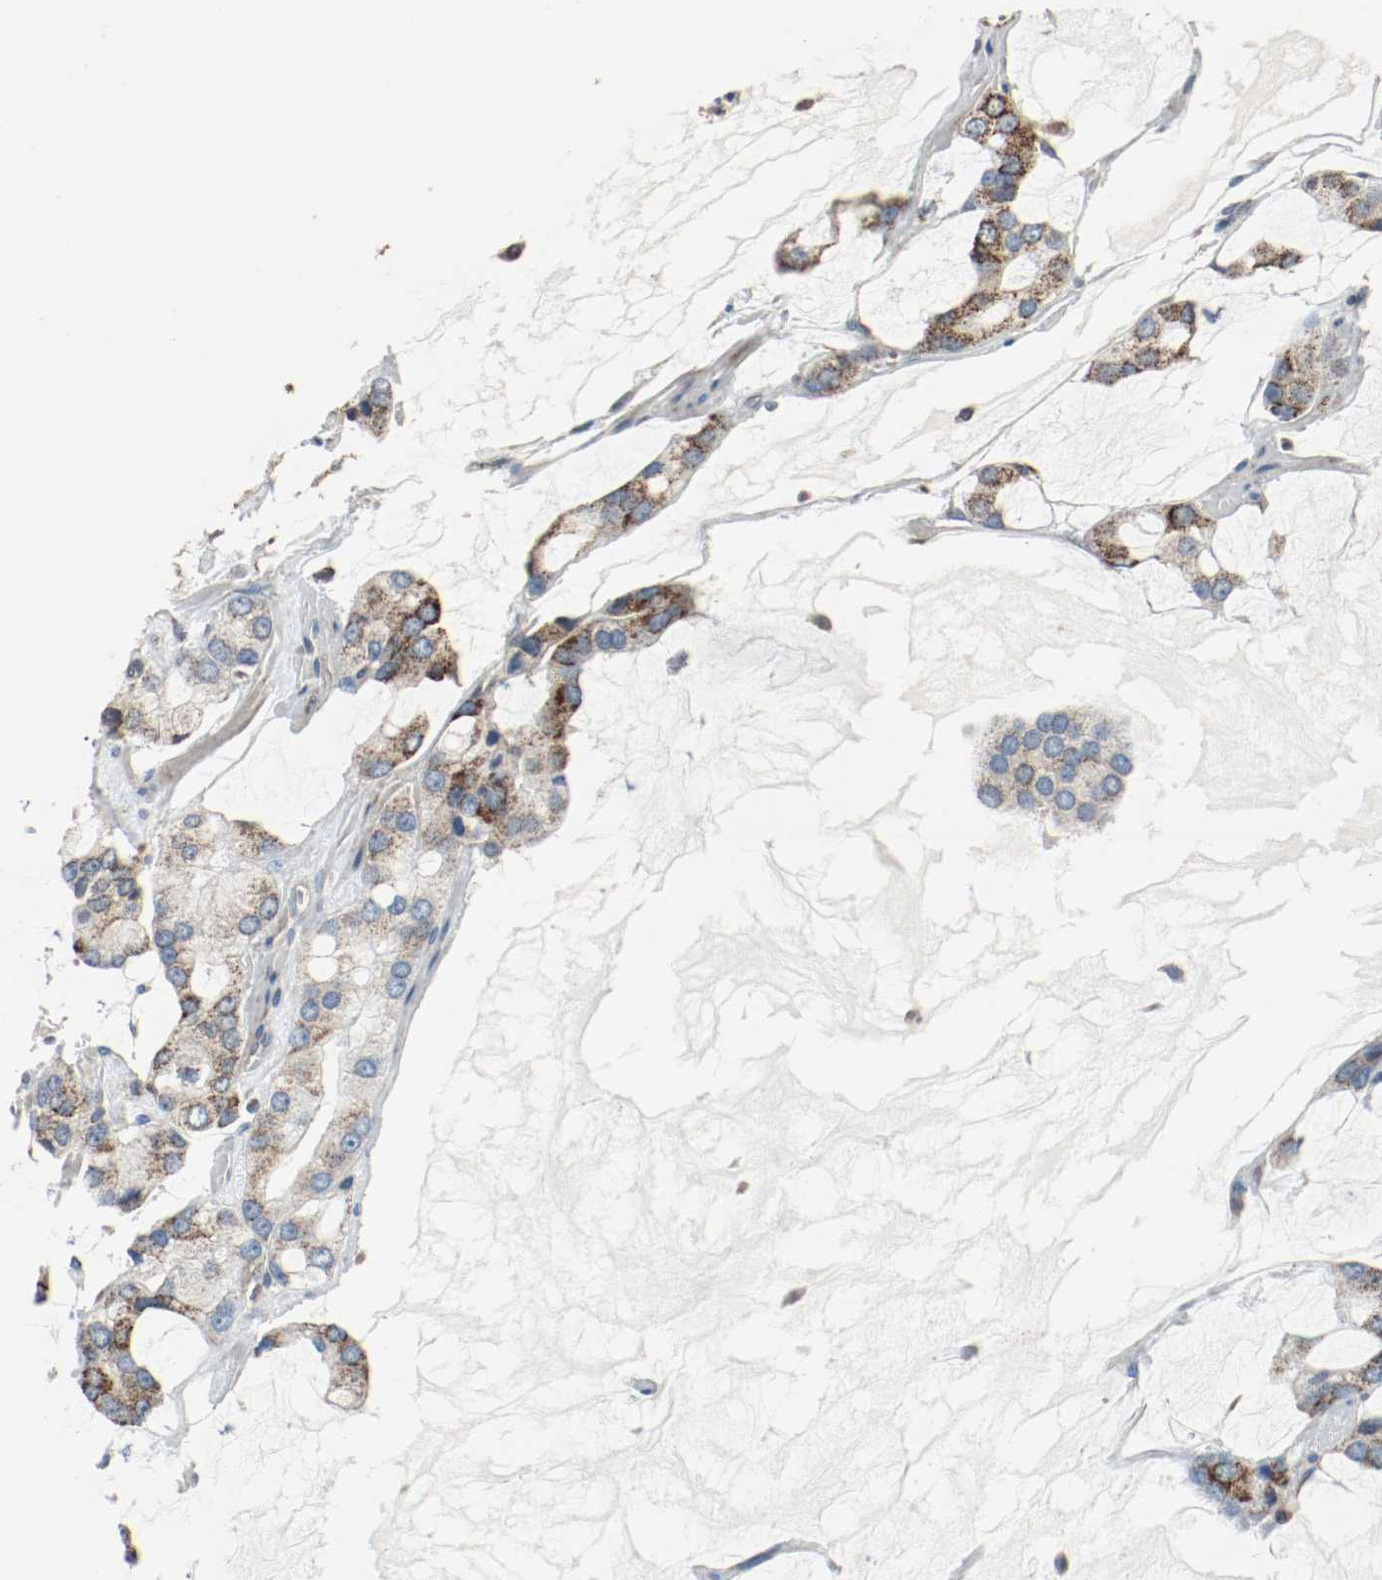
{"staining": {"intensity": "strong", "quantity": ">75%", "location": "cytoplasmic/membranous"}, "tissue": "prostate cancer", "cell_type": "Tumor cells", "image_type": "cancer", "snomed": [{"axis": "morphology", "description": "Adenocarcinoma, High grade"}, {"axis": "topography", "description": "Prostate"}], "caption": "Strong cytoplasmic/membranous positivity is appreciated in about >75% of tumor cells in prostate cancer (adenocarcinoma (high-grade)). Nuclei are stained in blue.", "gene": "ALDH4A1", "patient": {"sex": "male", "age": 67}}